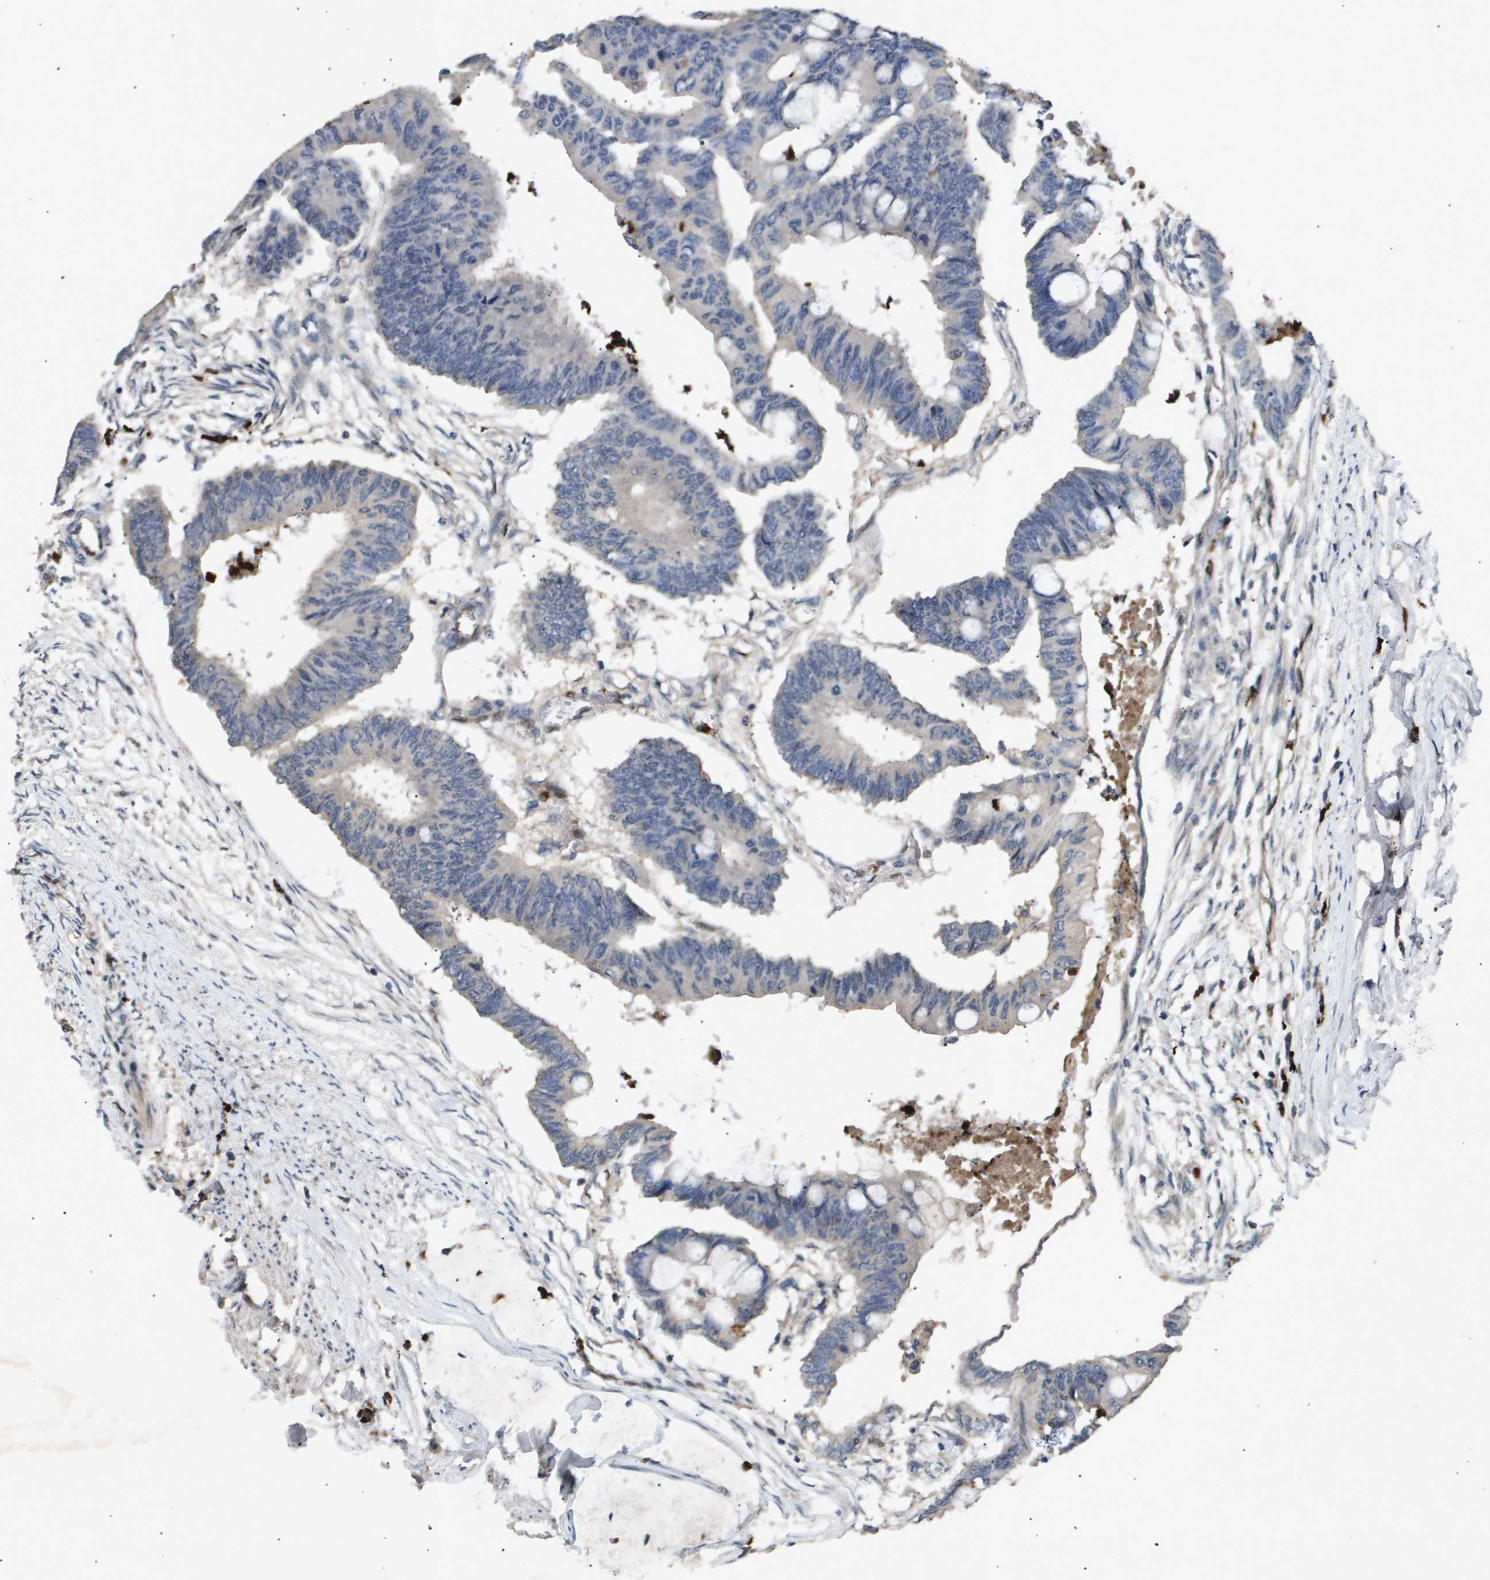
{"staining": {"intensity": "negative", "quantity": "none", "location": "none"}, "tissue": "colorectal cancer", "cell_type": "Tumor cells", "image_type": "cancer", "snomed": [{"axis": "morphology", "description": "Normal tissue, NOS"}, {"axis": "morphology", "description": "Adenocarcinoma, NOS"}, {"axis": "topography", "description": "Rectum"}, {"axis": "topography", "description": "Peripheral nerve tissue"}], "caption": "Immunohistochemical staining of adenocarcinoma (colorectal) demonstrates no significant staining in tumor cells.", "gene": "ERG", "patient": {"sex": "male", "age": 92}}